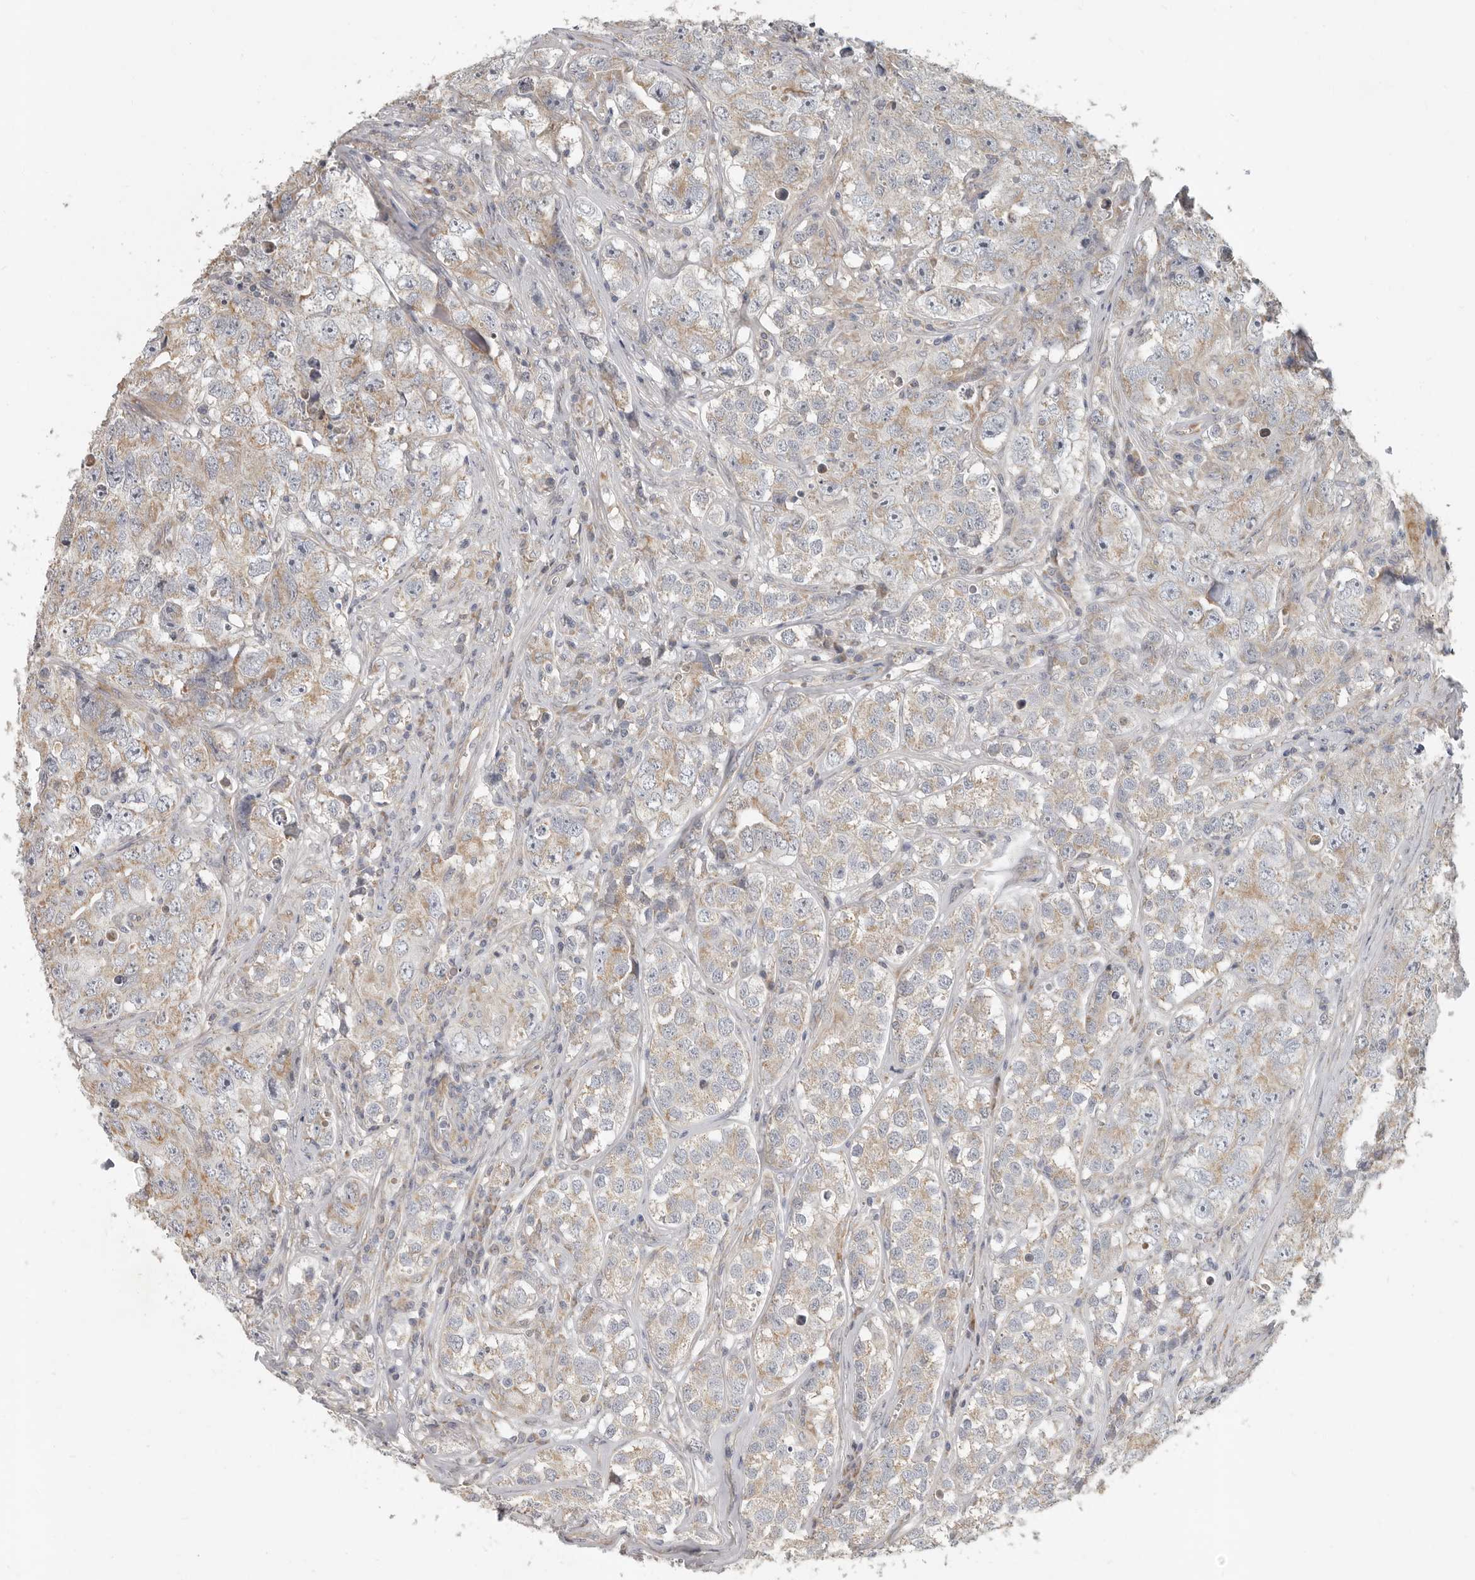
{"staining": {"intensity": "weak", "quantity": ">75%", "location": "cytoplasmic/membranous"}, "tissue": "testis cancer", "cell_type": "Tumor cells", "image_type": "cancer", "snomed": [{"axis": "morphology", "description": "Seminoma, NOS"}, {"axis": "morphology", "description": "Carcinoma, Embryonal, NOS"}, {"axis": "topography", "description": "Testis"}], "caption": "Immunohistochemical staining of human testis cancer displays weak cytoplasmic/membranous protein positivity in approximately >75% of tumor cells. (brown staining indicates protein expression, while blue staining denotes nuclei).", "gene": "UNK", "patient": {"sex": "male", "age": 43}}